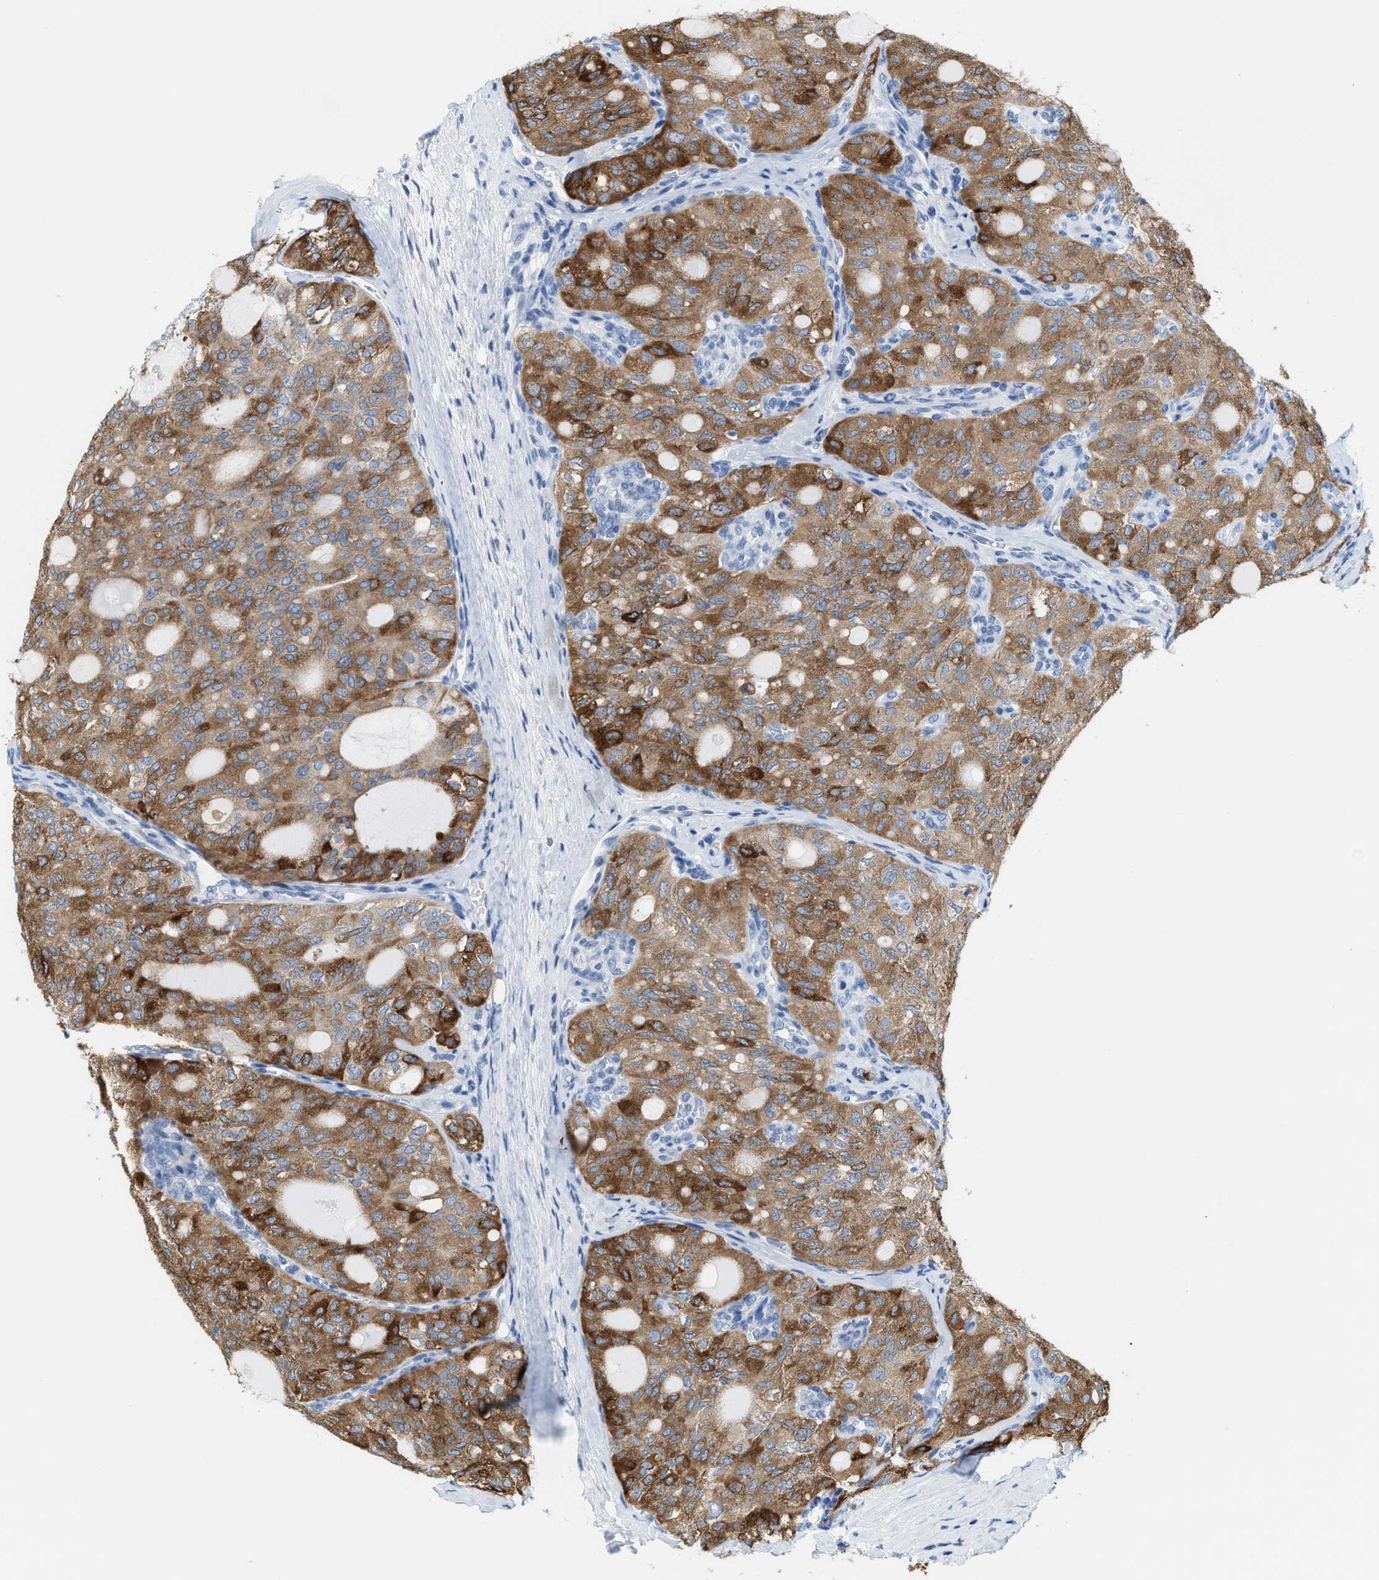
{"staining": {"intensity": "strong", "quantity": ">75%", "location": "cytoplasmic/membranous"}, "tissue": "thyroid cancer", "cell_type": "Tumor cells", "image_type": "cancer", "snomed": [{"axis": "morphology", "description": "Follicular adenoma carcinoma, NOS"}, {"axis": "topography", "description": "Thyroid gland"}], "caption": "This image exhibits follicular adenoma carcinoma (thyroid) stained with immunohistochemistry to label a protein in brown. The cytoplasmic/membranous of tumor cells show strong positivity for the protein. Nuclei are counter-stained blue.", "gene": "KIFC3", "patient": {"sex": "male", "age": 75}}